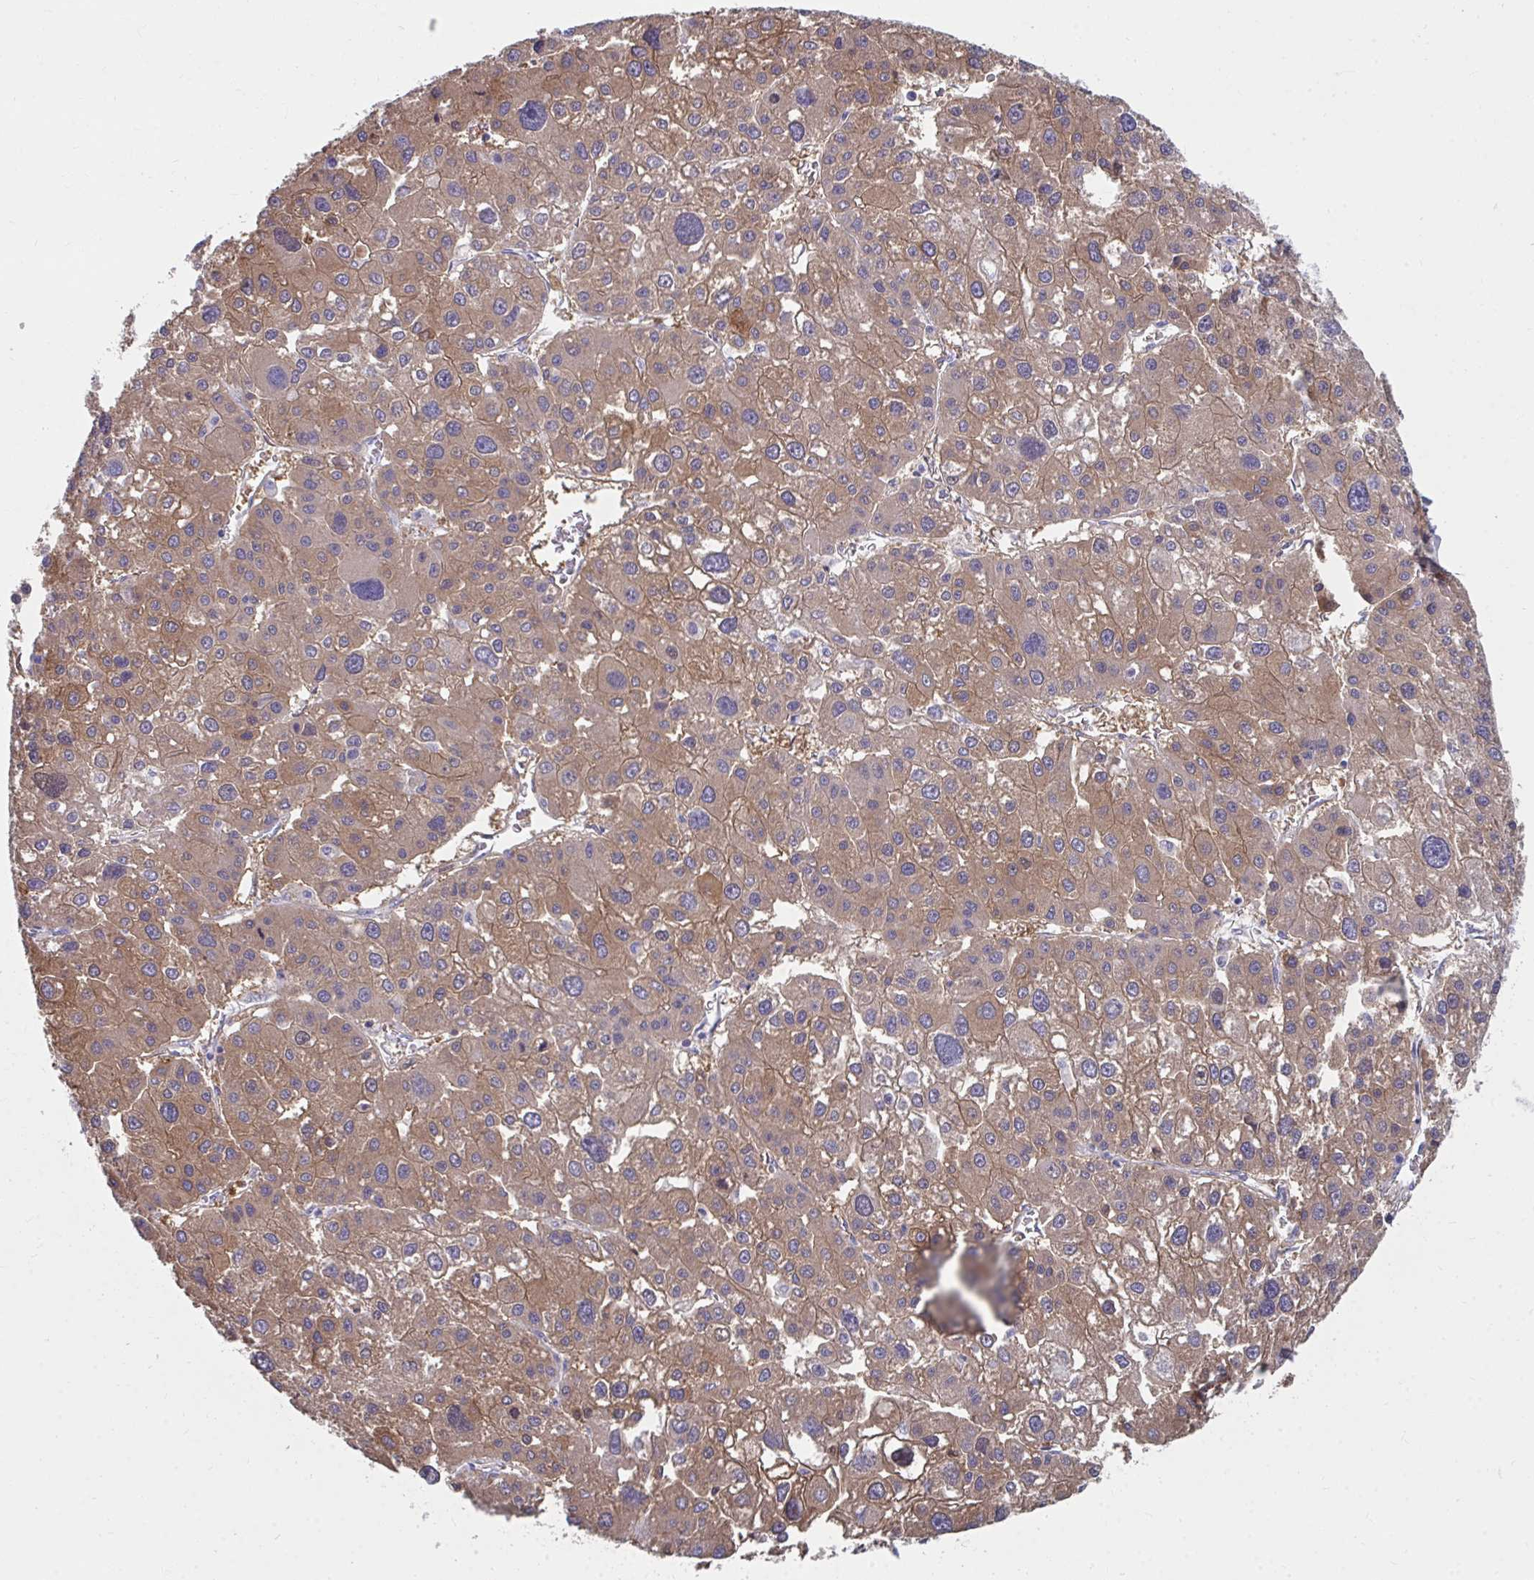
{"staining": {"intensity": "weak", "quantity": ">75%", "location": "cytoplasmic/membranous"}, "tissue": "liver cancer", "cell_type": "Tumor cells", "image_type": "cancer", "snomed": [{"axis": "morphology", "description": "Carcinoma, Hepatocellular, NOS"}, {"axis": "topography", "description": "Liver"}], "caption": "Human liver hepatocellular carcinoma stained with a brown dye displays weak cytoplasmic/membranous positive staining in approximately >75% of tumor cells.", "gene": "HGD", "patient": {"sex": "male", "age": 73}}